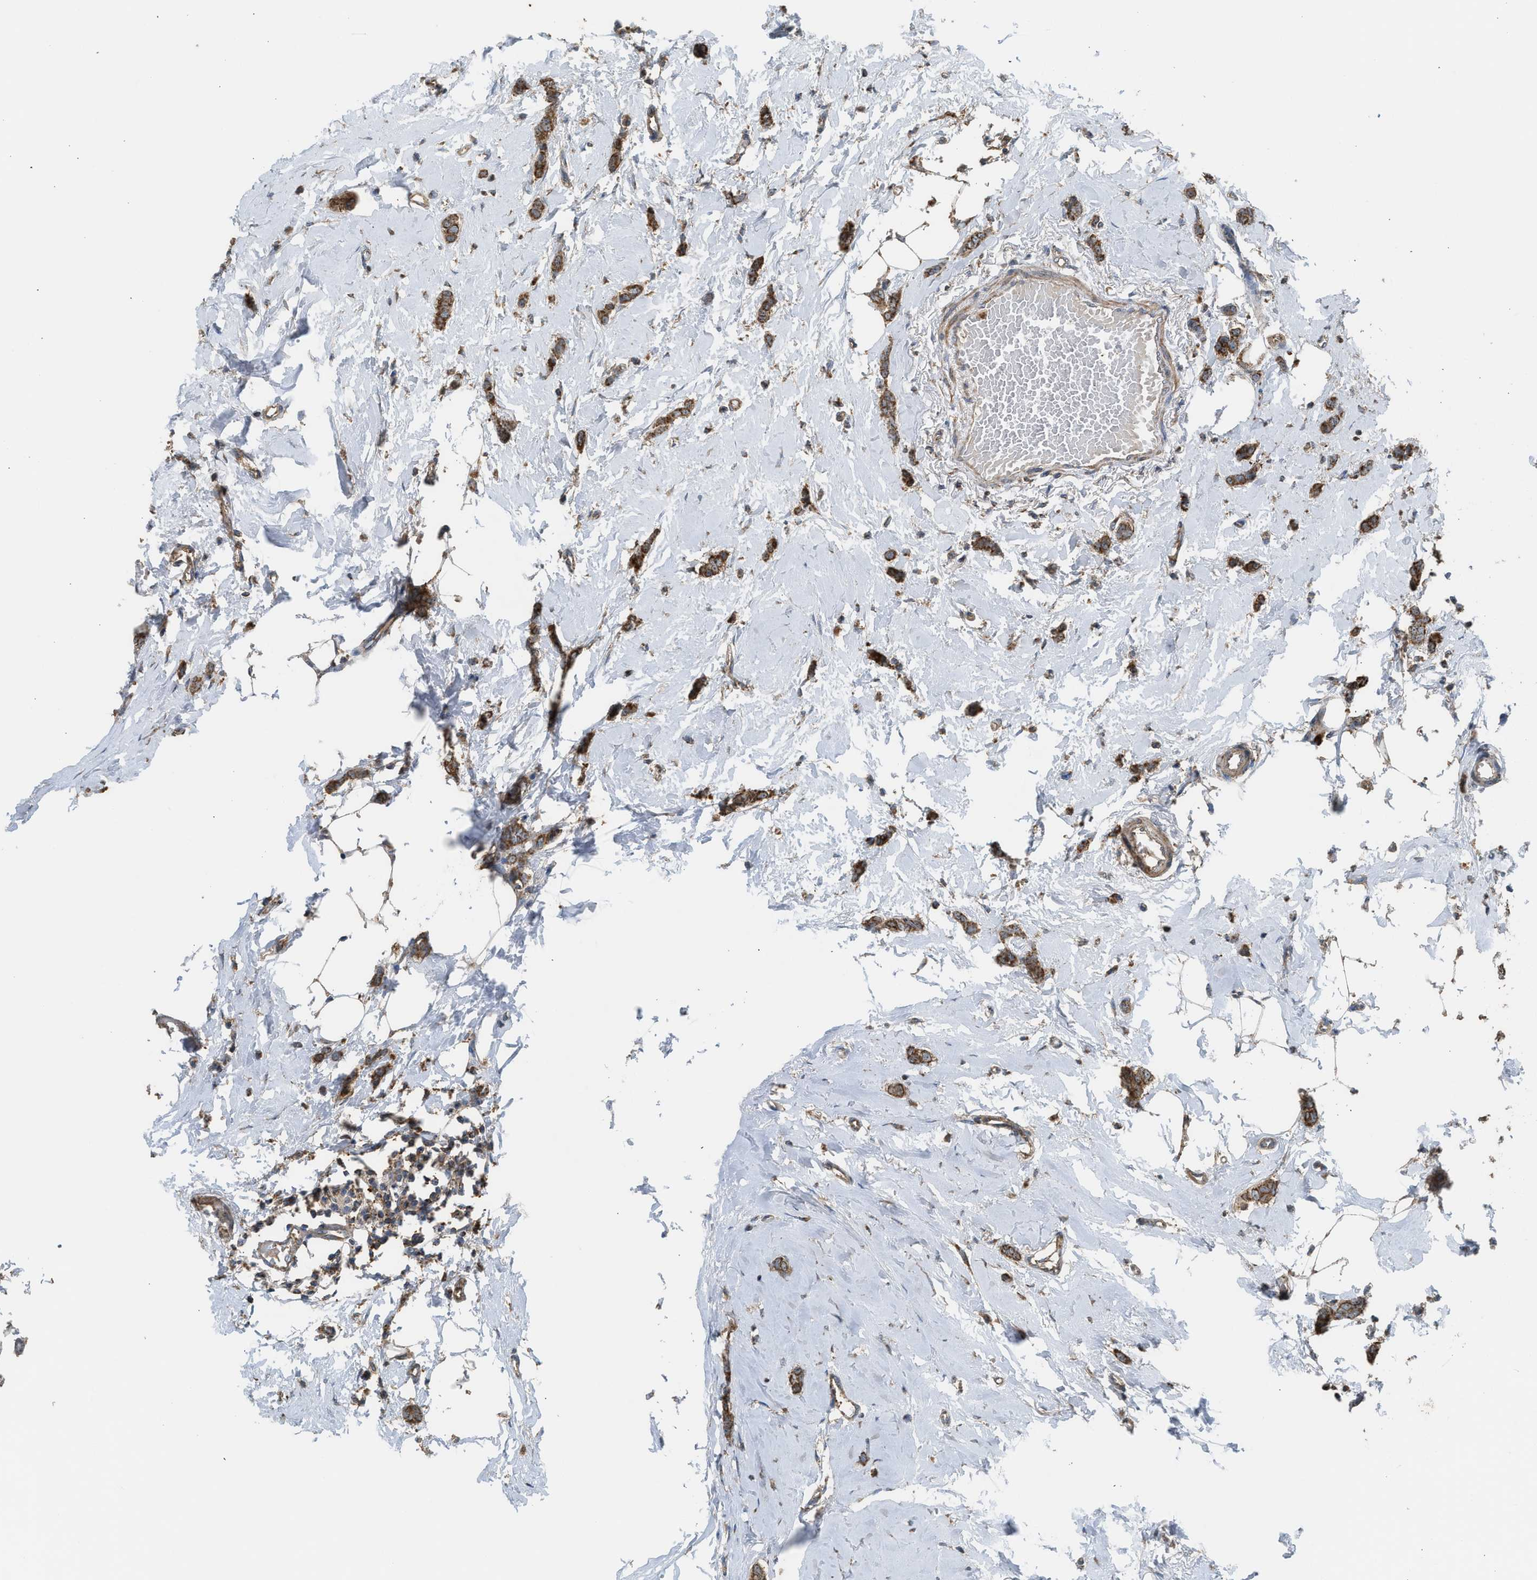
{"staining": {"intensity": "strong", "quantity": ">75%", "location": "cytoplasmic/membranous"}, "tissue": "breast cancer", "cell_type": "Tumor cells", "image_type": "cancer", "snomed": [{"axis": "morphology", "description": "Lobular carcinoma"}, {"axis": "topography", "description": "Skin"}, {"axis": "topography", "description": "Breast"}], "caption": "Protein expression analysis of lobular carcinoma (breast) exhibits strong cytoplasmic/membranous expression in about >75% of tumor cells. (DAB IHC with brightfield microscopy, high magnification).", "gene": "STARD3", "patient": {"sex": "female", "age": 46}}